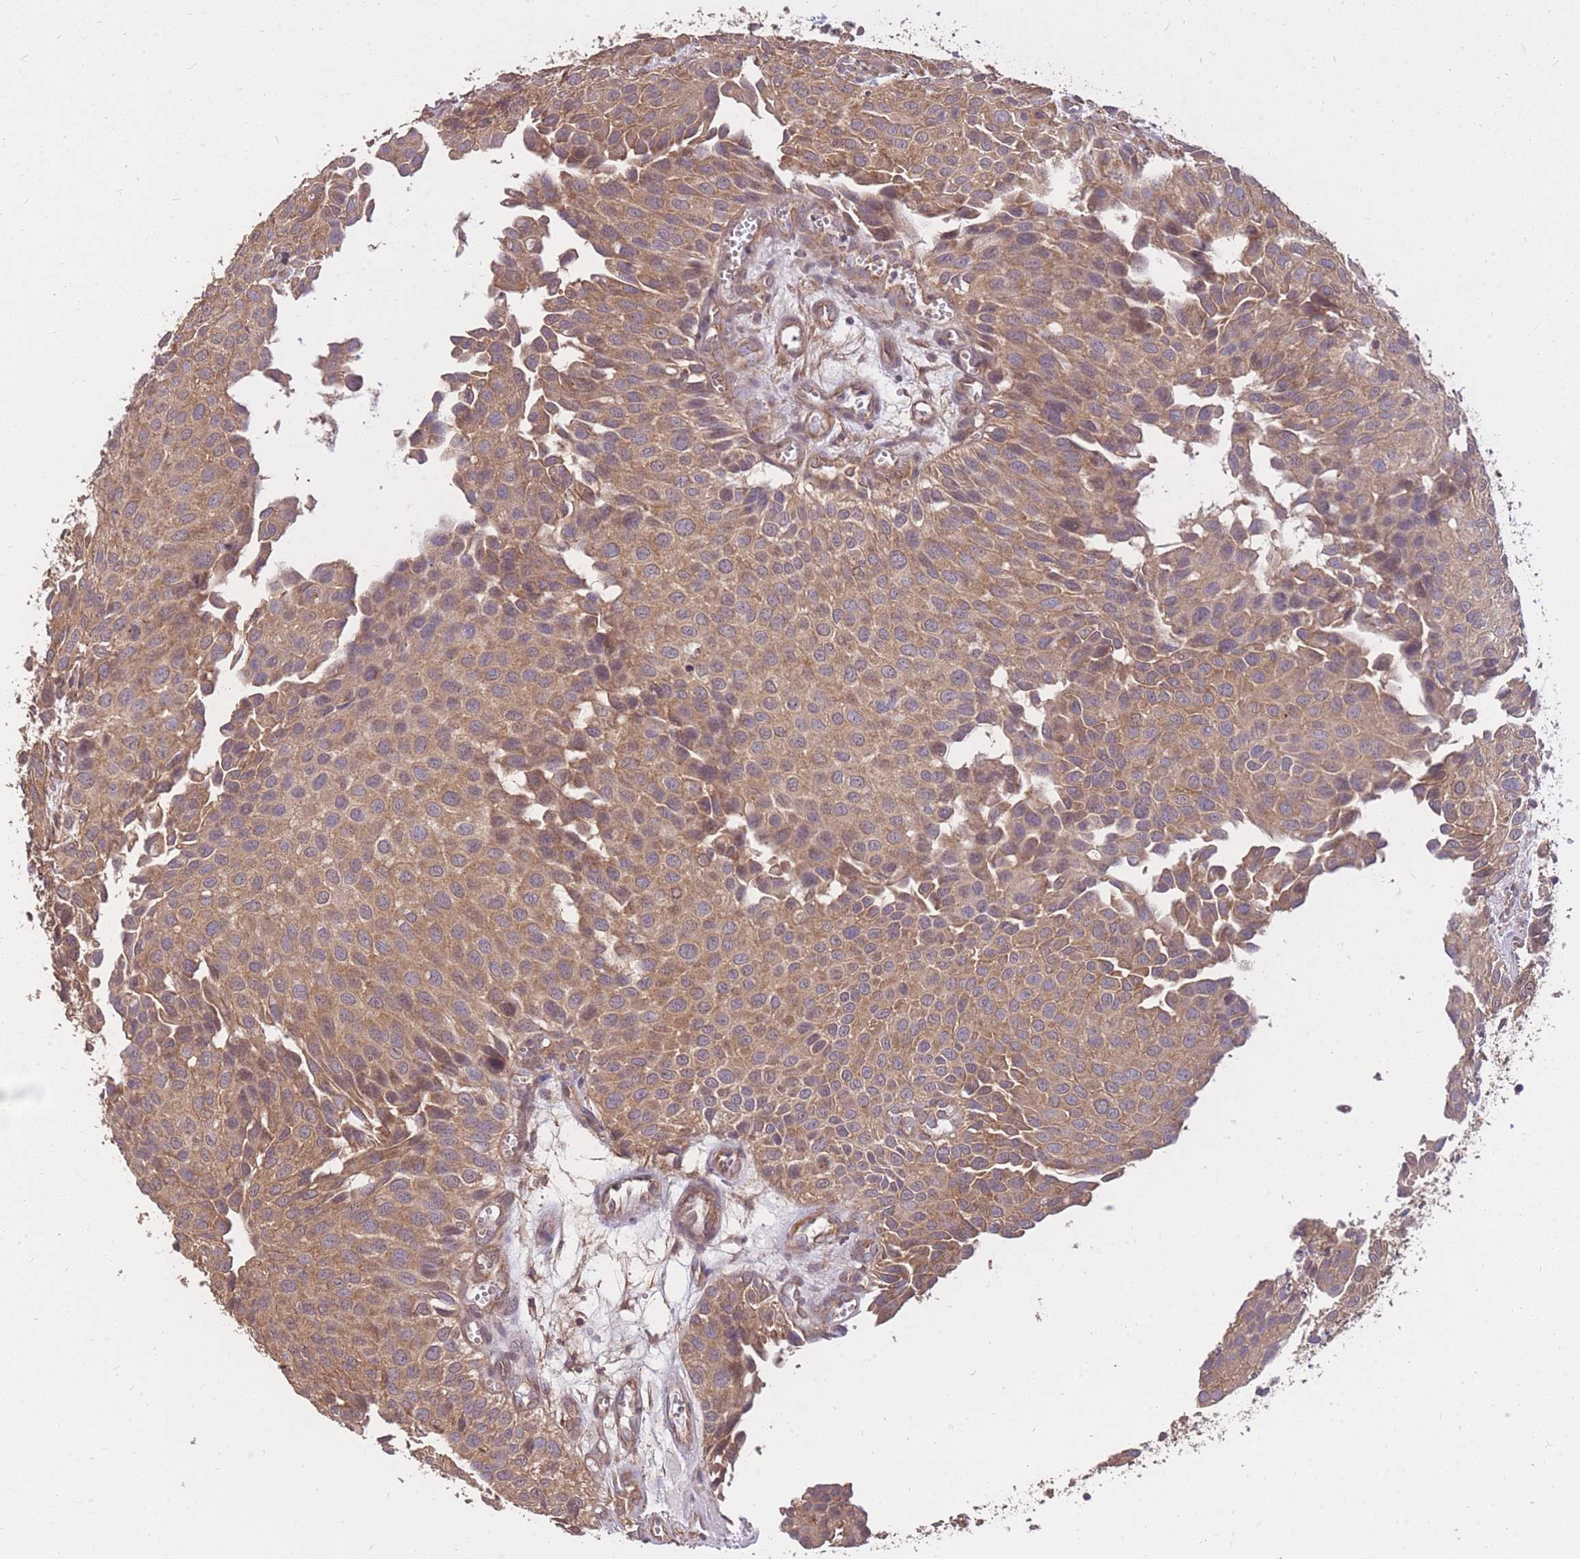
{"staining": {"intensity": "moderate", "quantity": ">75%", "location": "cytoplasmic/membranous"}, "tissue": "urothelial cancer", "cell_type": "Tumor cells", "image_type": "cancer", "snomed": [{"axis": "morphology", "description": "Urothelial carcinoma, Low grade"}, {"axis": "topography", "description": "Urinary bladder"}], "caption": "This photomicrograph shows urothelial carcinoma (low-grade) stained with immunohistochemistry to label a protein in brown. The cytoplasmic/membranous of tumor cells show moderate positivity for the protein. Nuclei are counter-stained blue.", "gene": "DYNC1LI2", "patient": {"sex": "male", "age": 88}}